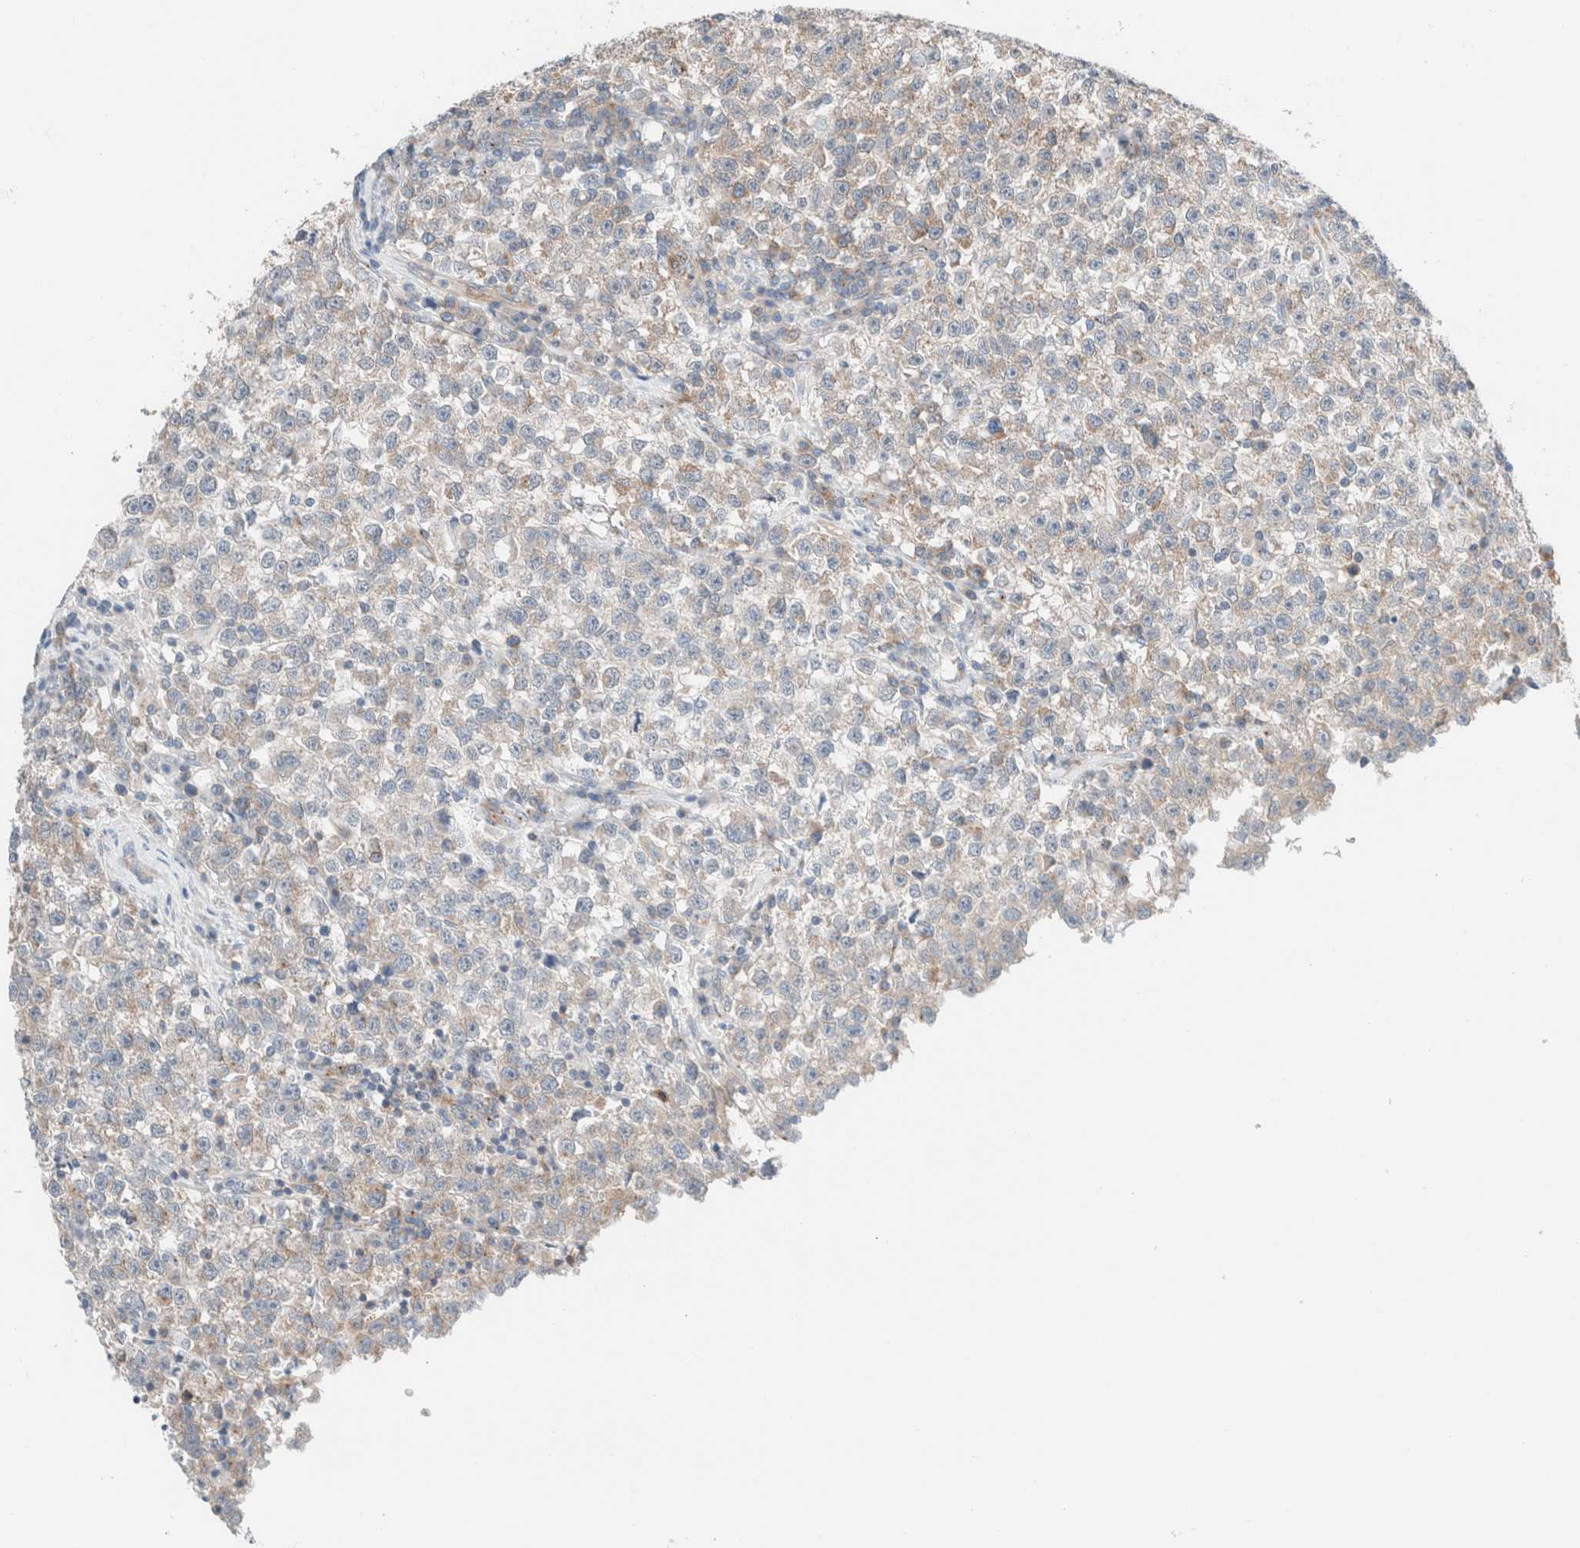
{"staining": {"intensity": "weak", "quantity": ">75%", "location": "cytoplasmic/membranous"}, "tissue": "testis cancer", "cell_type": "Tumor cells", "image_type": "cancer", "snomed": [{"axis": "morphology", "description": "Seminoma, NOS"}, {"axis": "topography", "description": "Testis"}], "caption": "Immunohistochemistry staining of testis cancer, which displays low levels of weak cytoplasmic/membranous expression in approximately >75% of tumor cells indicating weak cytoplasmic/membranous protein staining. The staining was performed using DAB (3,3'-diaminobenzidine) (brown) for protein detection and nuclei were counterstained in hematoxylin (blue).", "gene": "CASC3", "patient": {"sex": "male", "age": 22}}